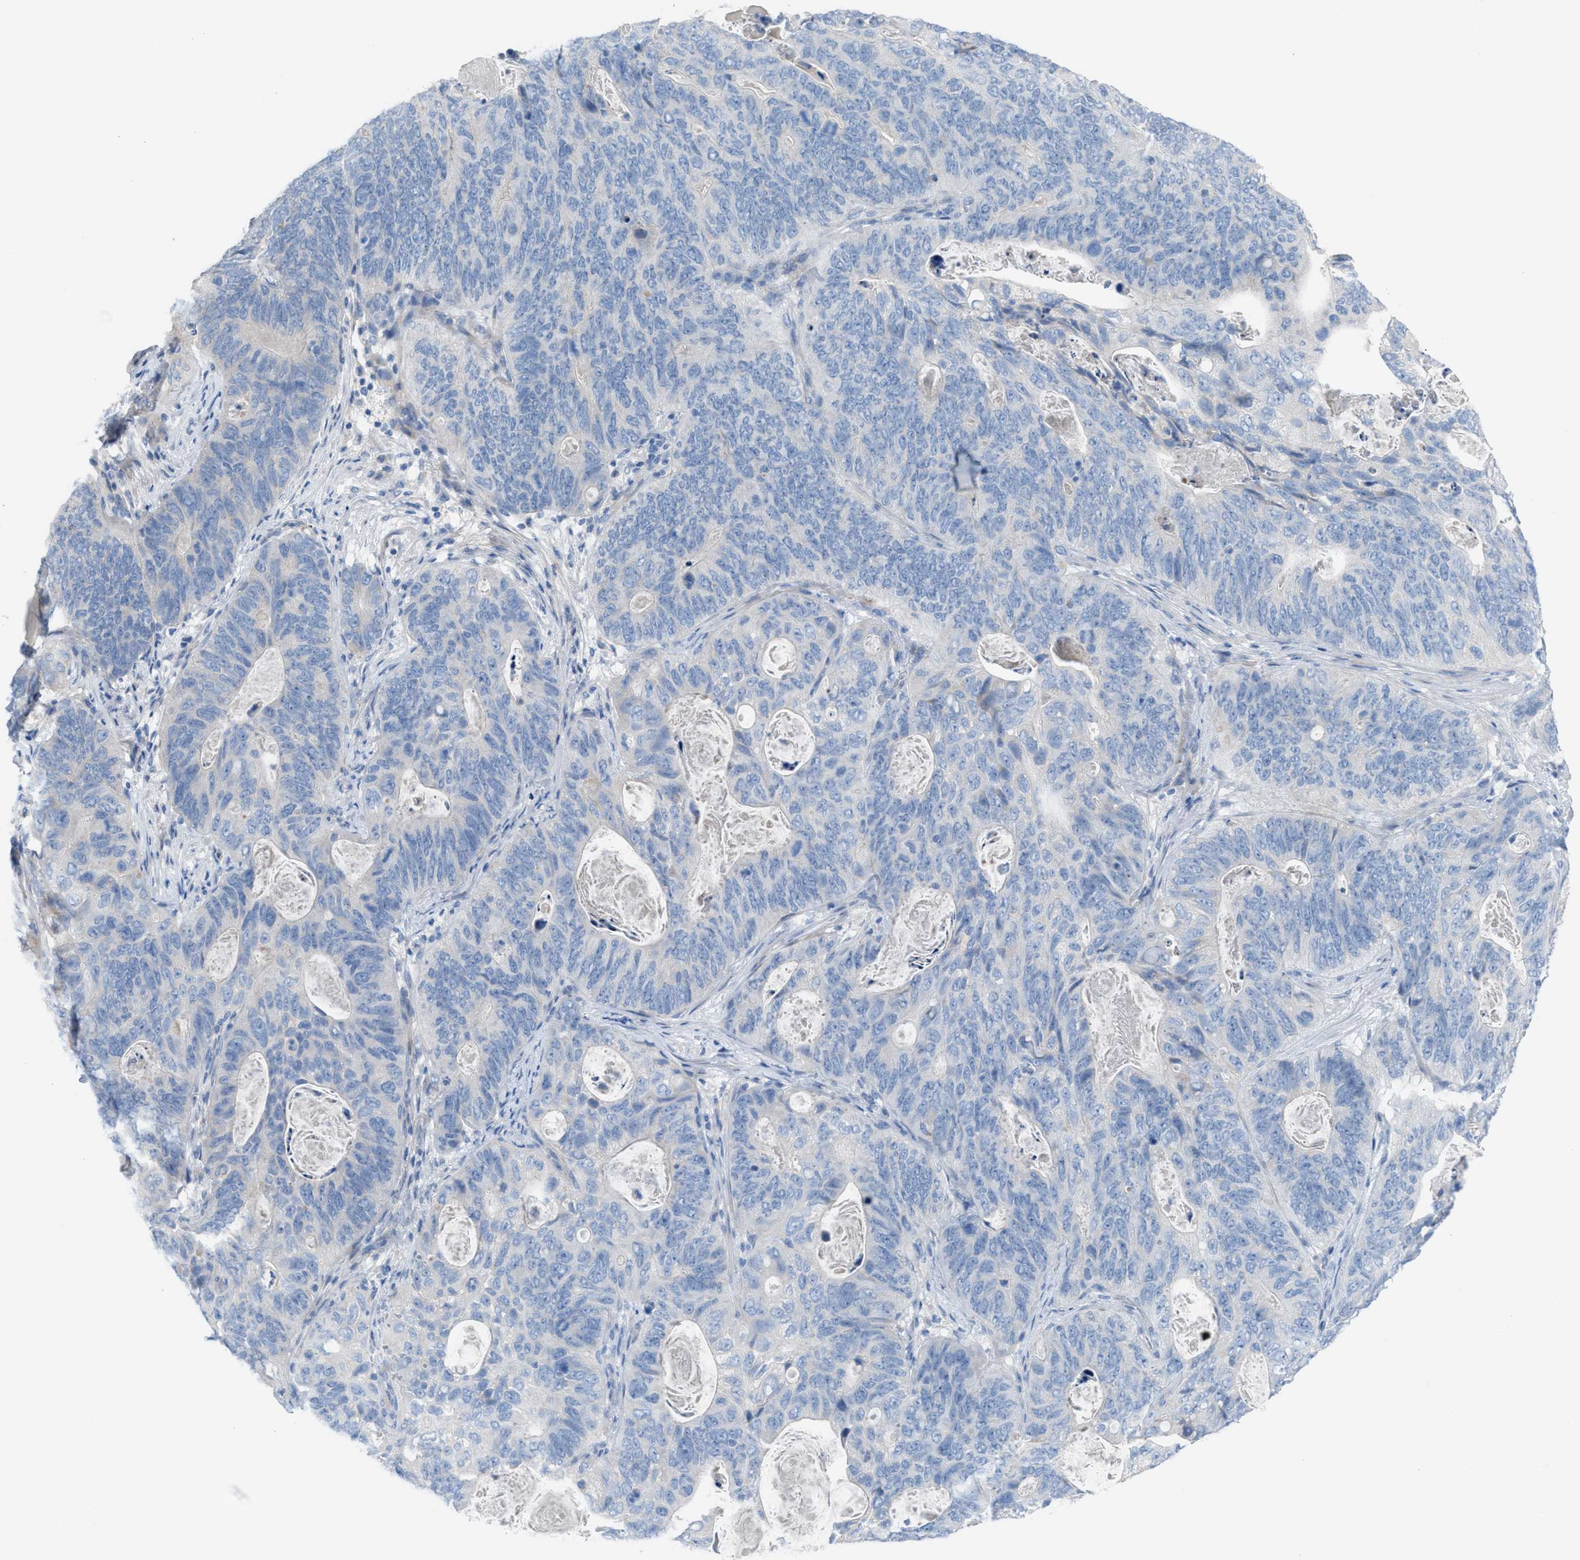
{"staining": {"intensity": "negative", "quantity": "none", "location": "none"}, "tissue": "stomach cancer", "cell_type": "Tumor cells", "image_type": "cancer", "snomed": [{"axis": "morphology", "description": "Normal tissue, NOS"}, {"axis": "morphology", "description": "Adenocarcinoma, NOS"}, {"axis": "topography", "description": "Stomach"}], "caption": "This is a micrograph of immunohistochemistry staining of stomach cancer (adenocarcinoma), which shows no positivity in tumor cells.", "gene": "ASPA", "patient": {"sex": "female", "age": 89}}